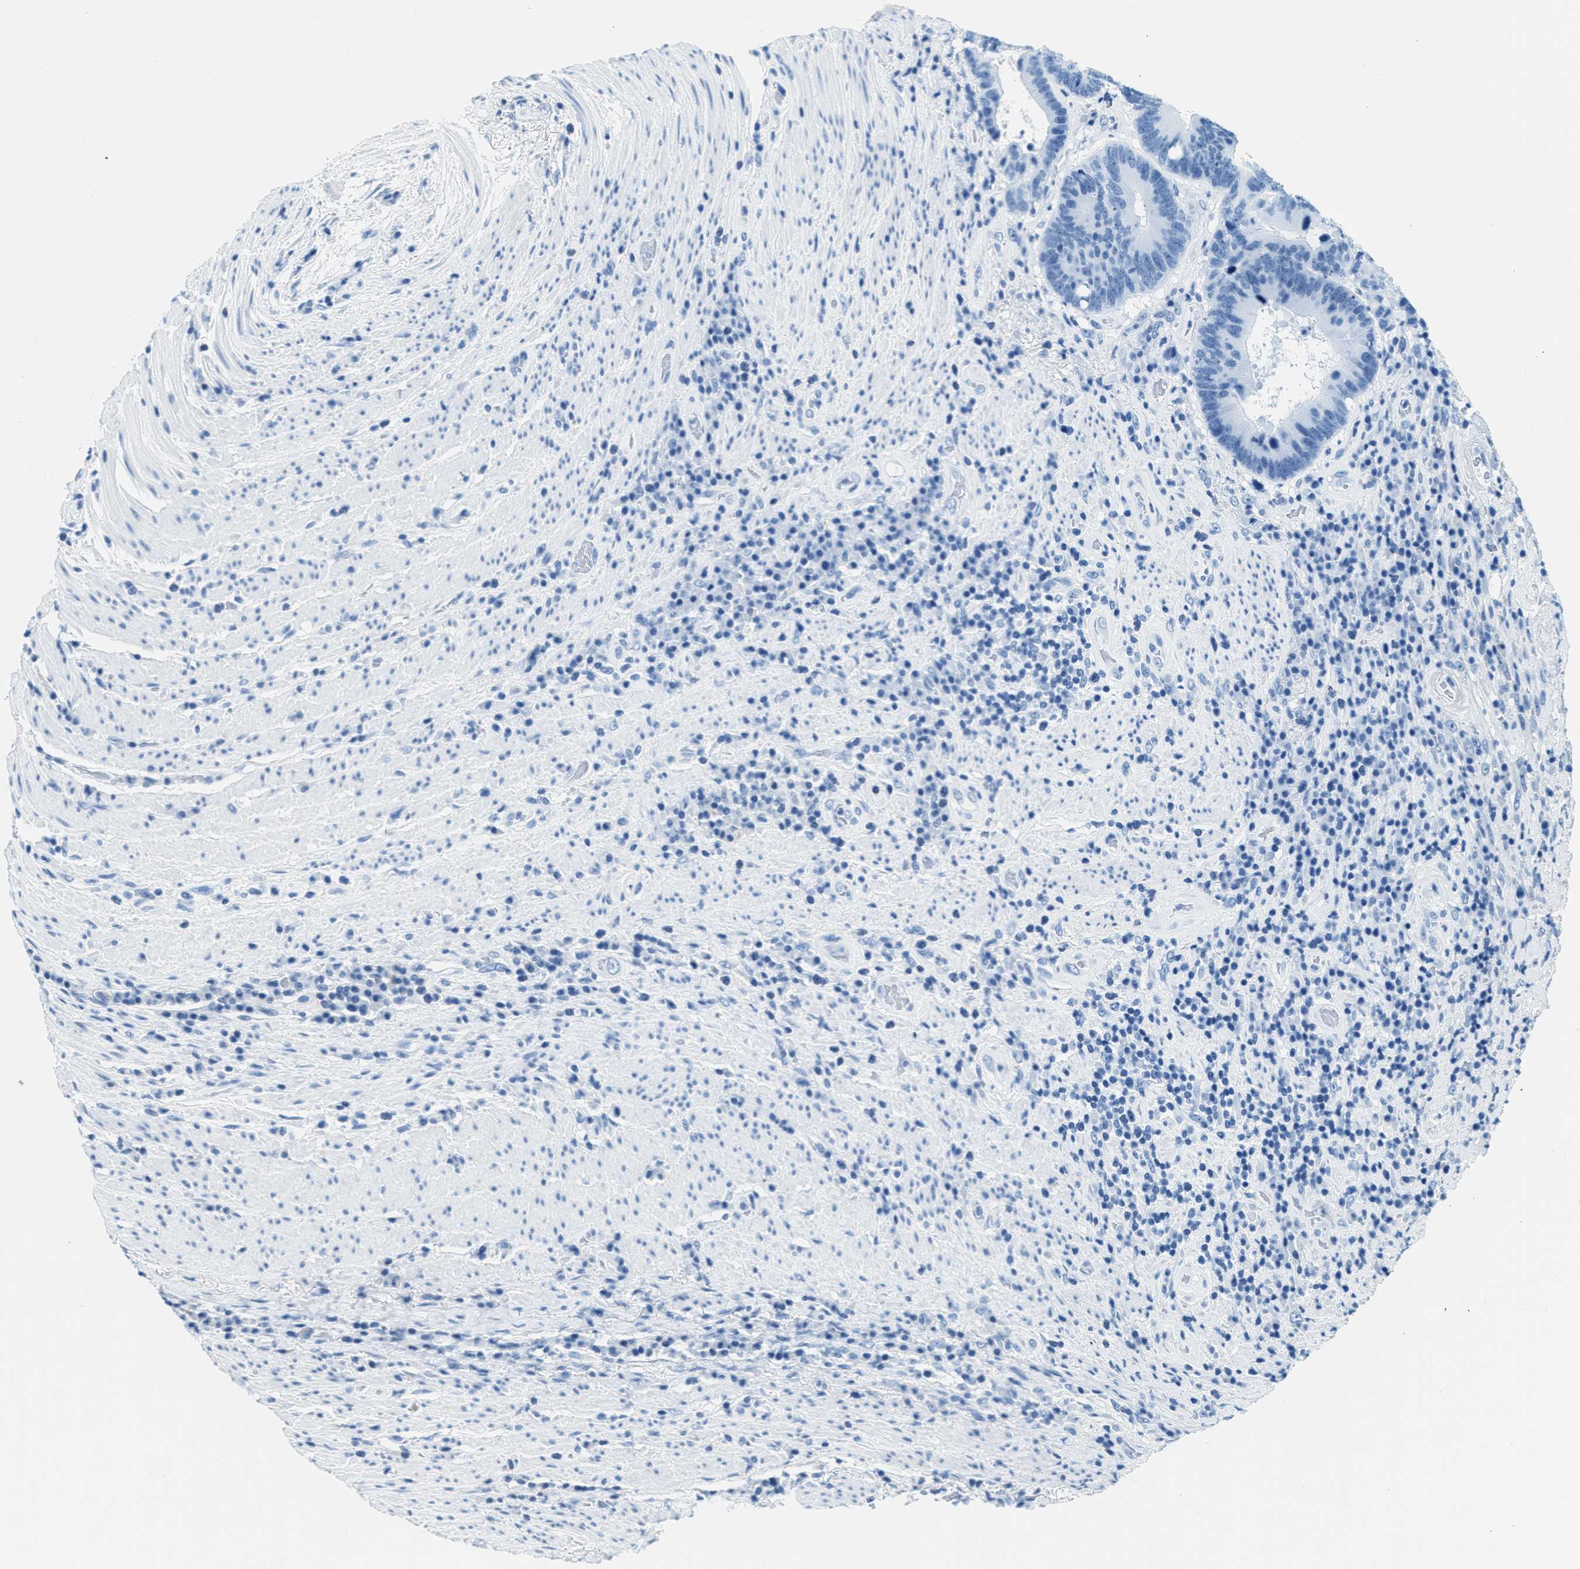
{"staining": {"intensity": "negative", "quantity": "none", "location": "none"}, "tissue": "colorectal cancer", "cell_type": "Tumor cells", "image_type": "cancer", "snomed": [{"axis": "morphology", "description": "Adenocarcinoma, NOS"}, {"axis": "topography", "description": "Rectum"}], "caption": "The photomicrograph reveals no staining of tumor cells in colorectal cancer (adenocarcinoma).", "gene": "CA4", "patient": {"sex": "female", "age": 89}}